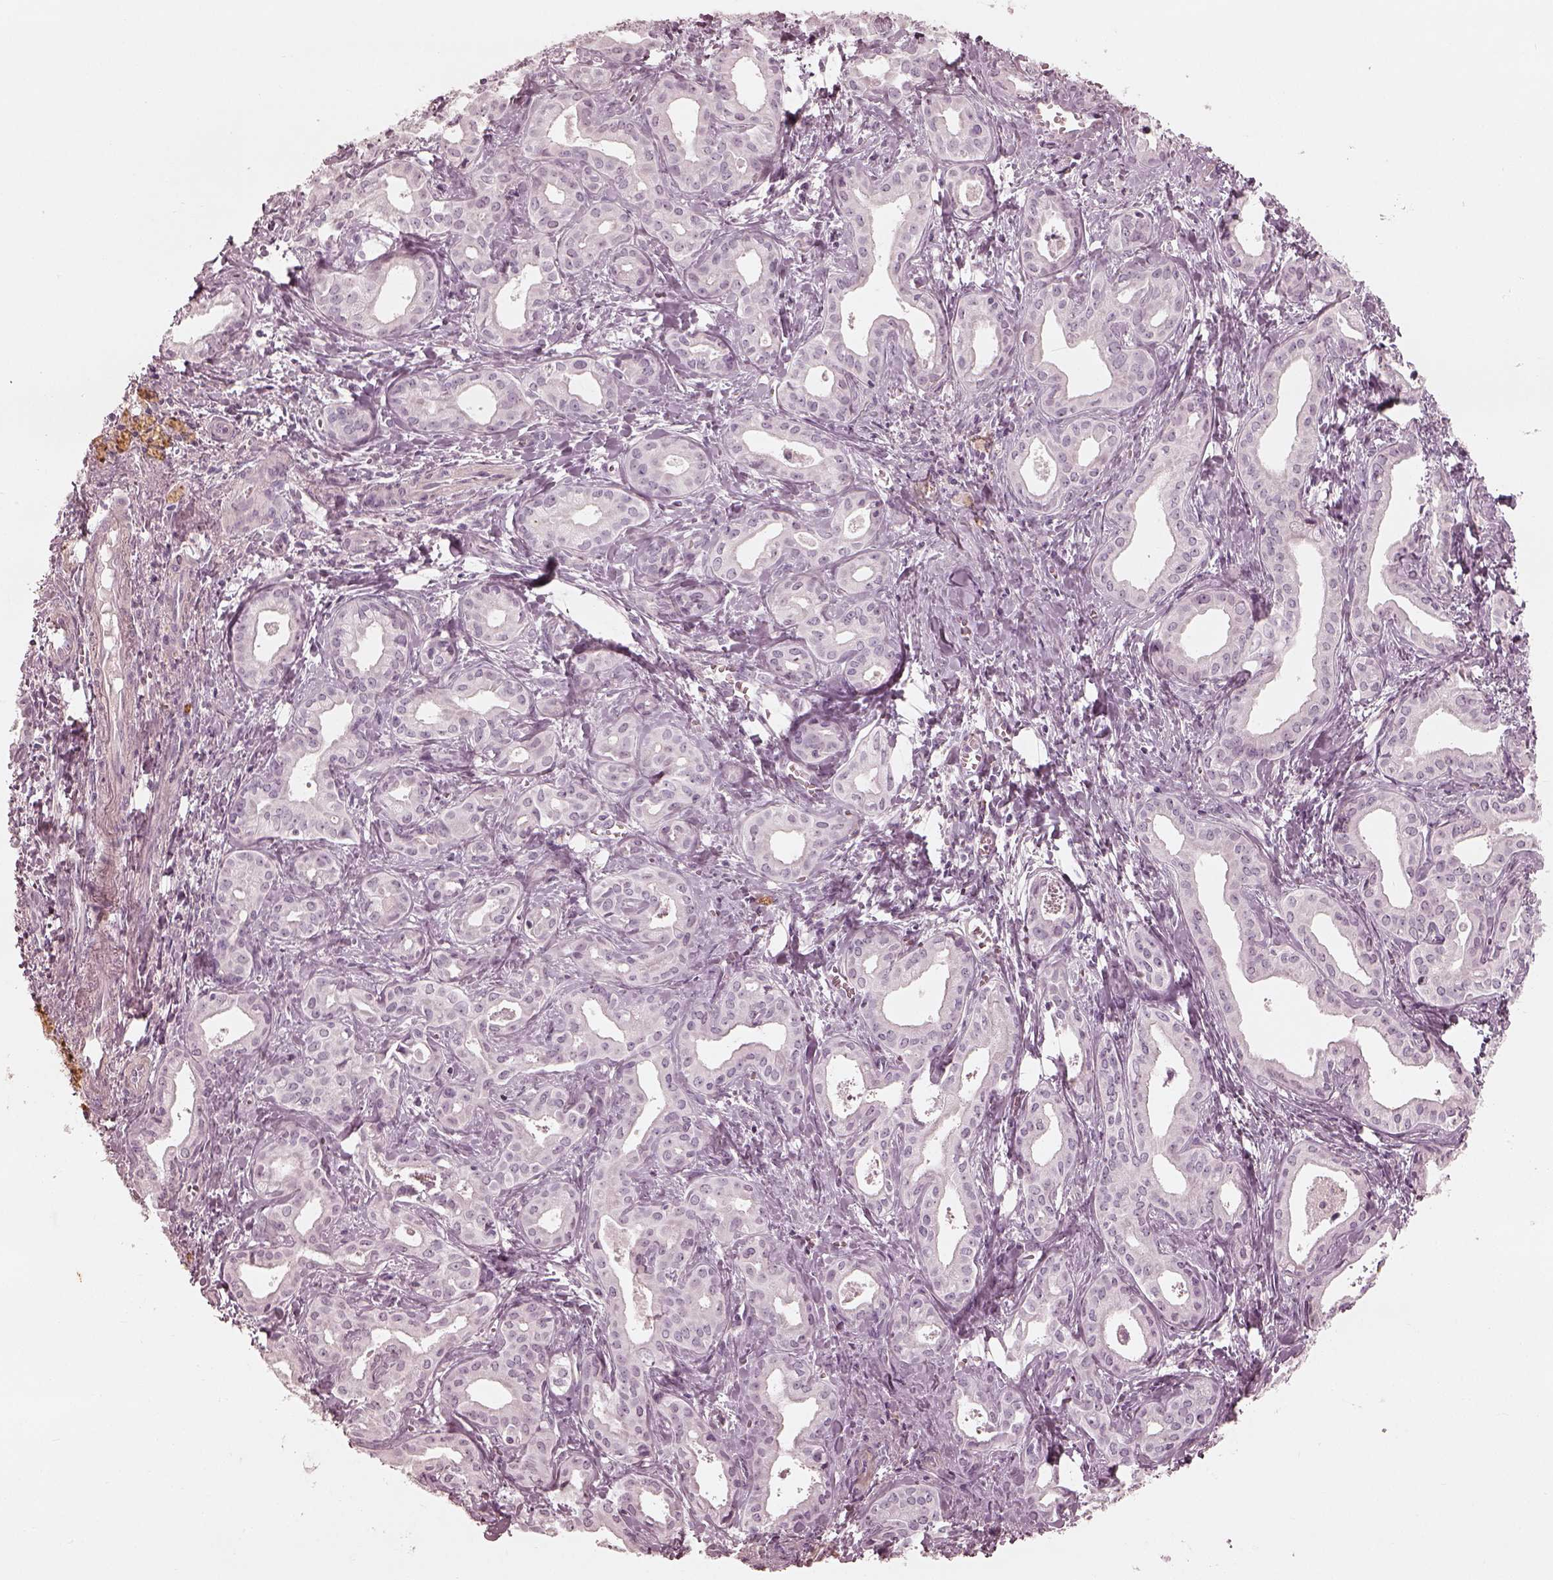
{"staining": {"intensity": "negative", "quantity": "none", "location": "none"}, "tissue": "liver cancer", "cell_type": "Tumor cells", "image_type": "cancer", "snomed": [{"axis": "morphology", "description": "Cholangiocarcinoma"}, {"axis": "topography", "description": "Liver"}], "caption": "This is an immunohistochemistry histopathology image of cholangiocarcinoma (liver). There is no positivity in tumor cells.", "gene": "ADRB3", "patient": {"sex": "female", "age": 65}}